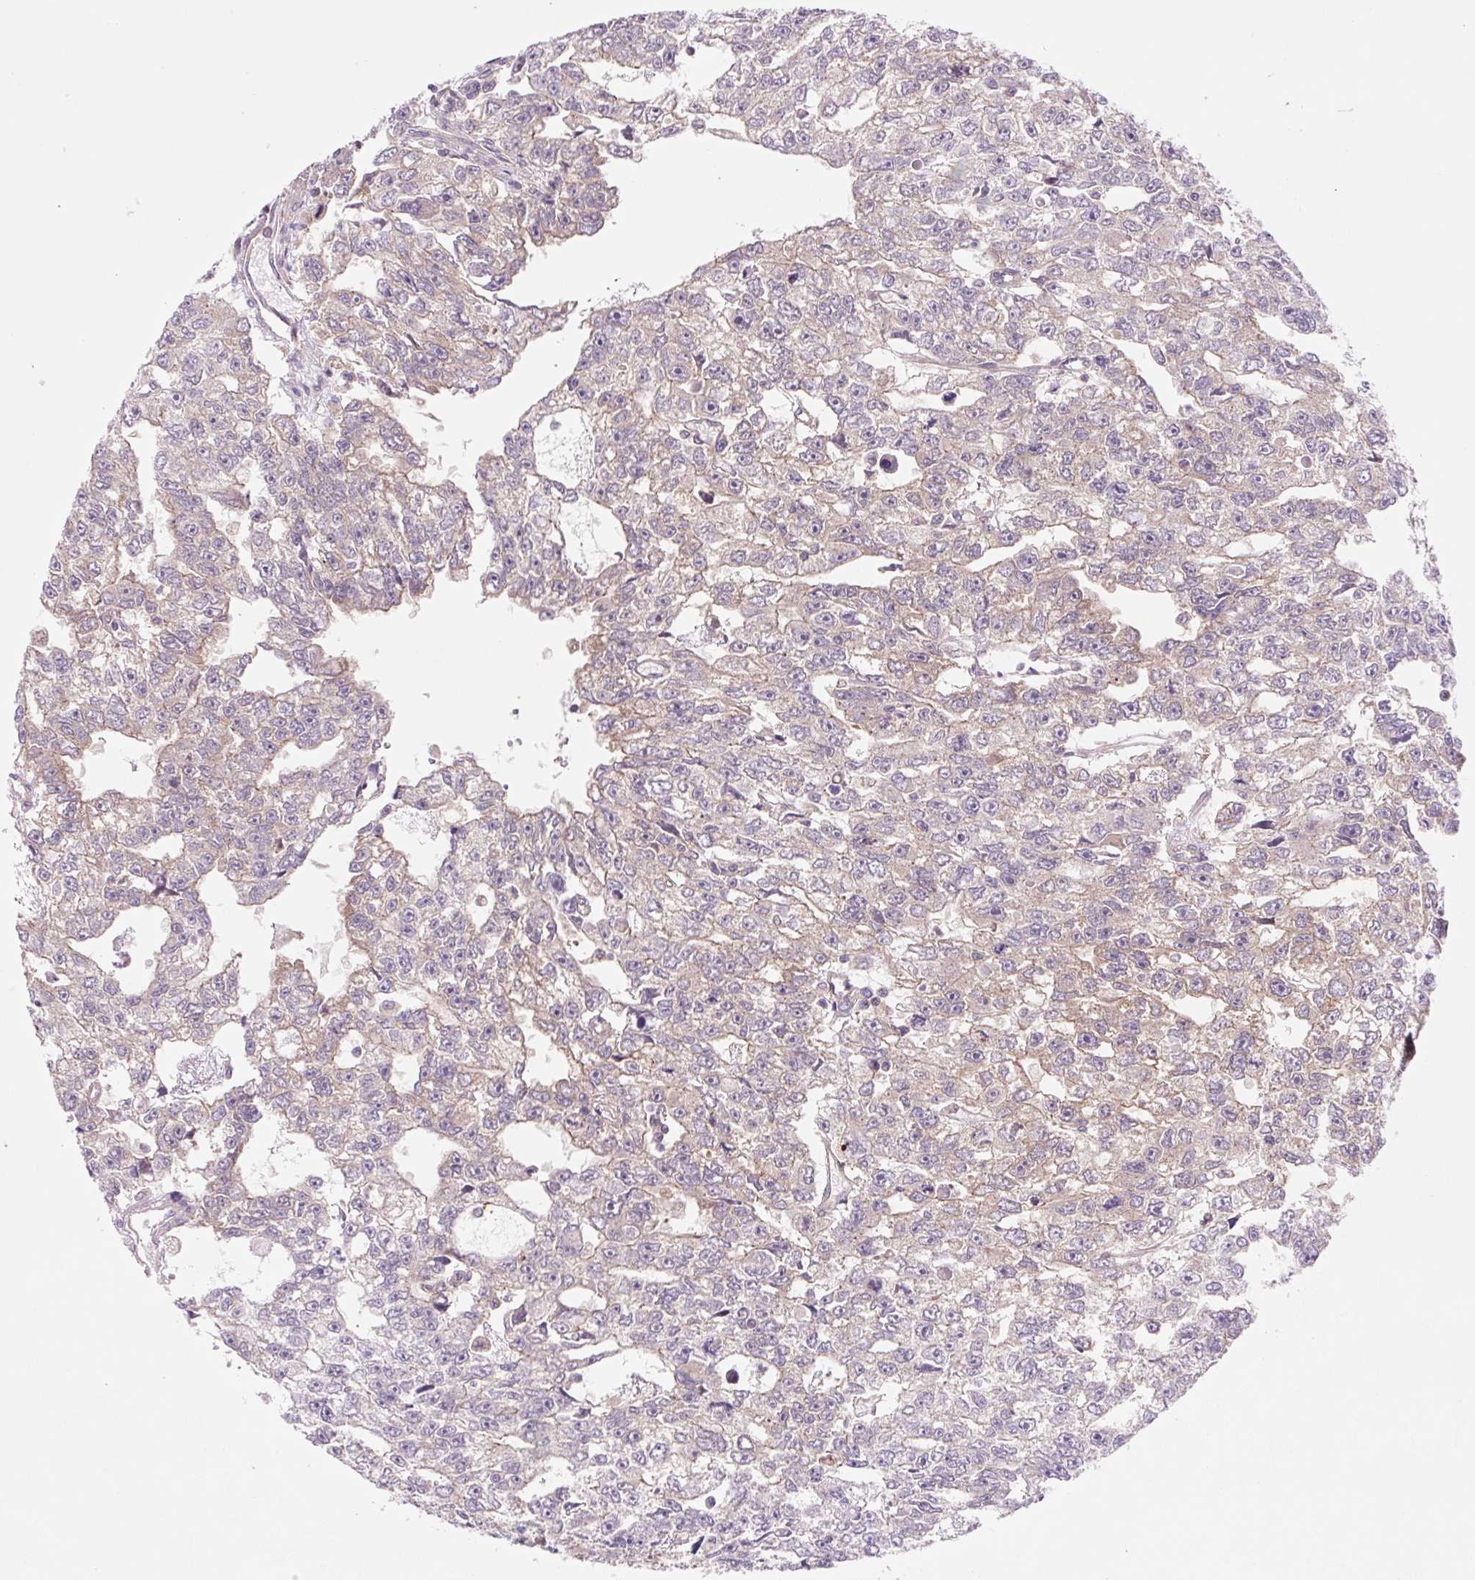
{"staining": {"intensity": "negative", "quantity": "none", "location": "none"}, "tissue": "testis cancer", "cell_type": "Tumor cells", "image_type": "cancer", "snomed": [{"axis": "morphology", "description": "Carcinoma, Embryonal, NOS"}, {"axis": "topography", "description": "Testis"}], "caption": "Protein analysis of testis cancer (embryonal carcinoma) displays no significant positivity in tumor cells.", "gene": "VPS4A", "patient": {"sex": "male", "age": 20}}